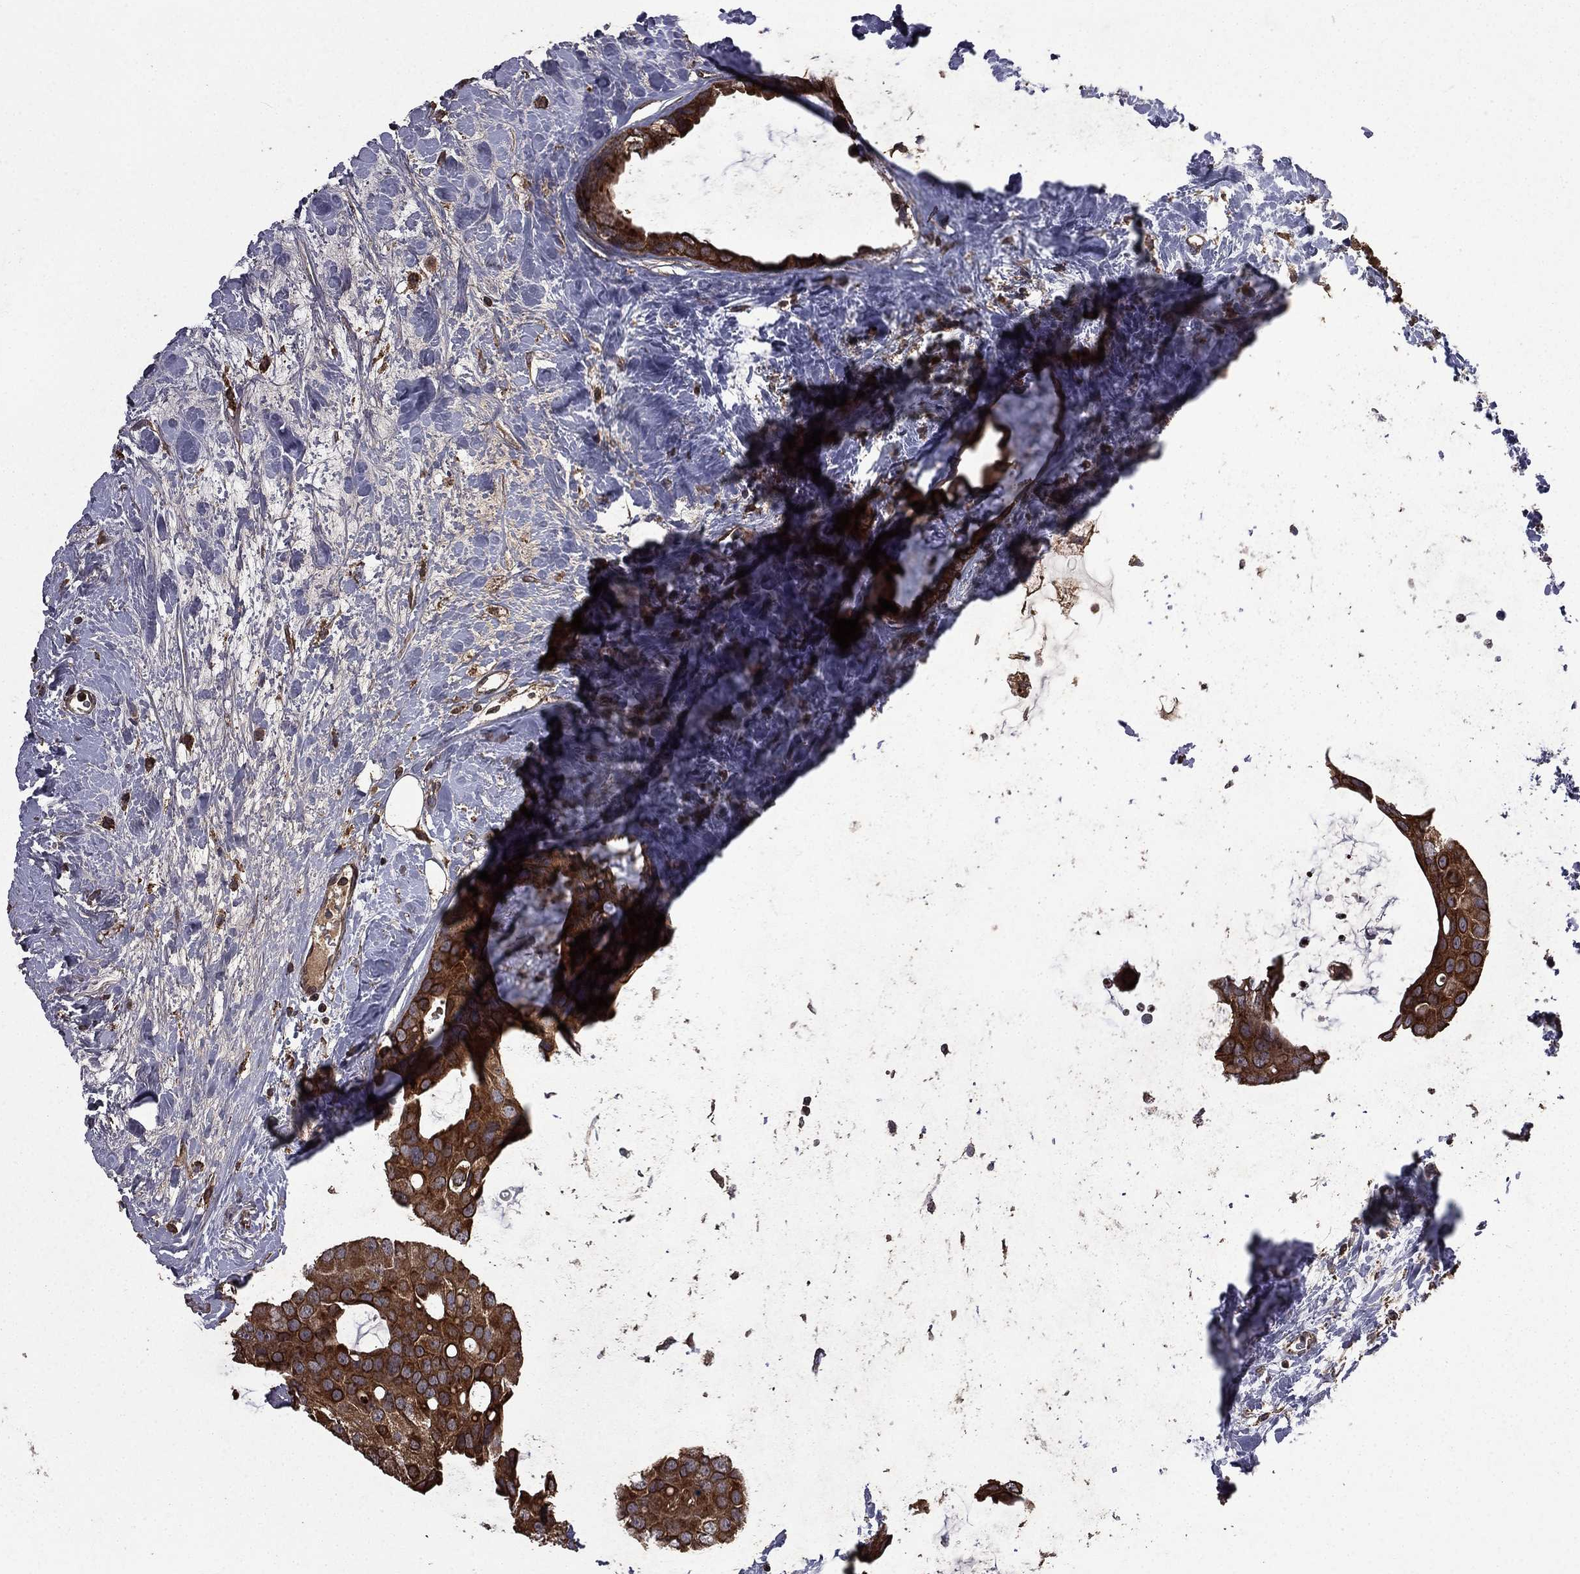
{"staining": {"intensity": "moderate", "quantity": ">75%", "location": "cytoplasmic/membranous"}, "tissue": "breast cancer", "cell_type": "Tumor cells", "image_type": "cancer", "snomed": [{"axis": "morphology", "description": "Duct carcinoma"}, {"axis": "topography", "description": "Breast"}], "caption": "Protein positivity by immunohistochemistry (IHC) exhibits moderate cytoplasmic/membranous staining in approximately >75% of tumor cells in breast cancer (intraductal carcinoma).", "gene": "BIRC6", "patient": {"sex": "female", "age": 45}}